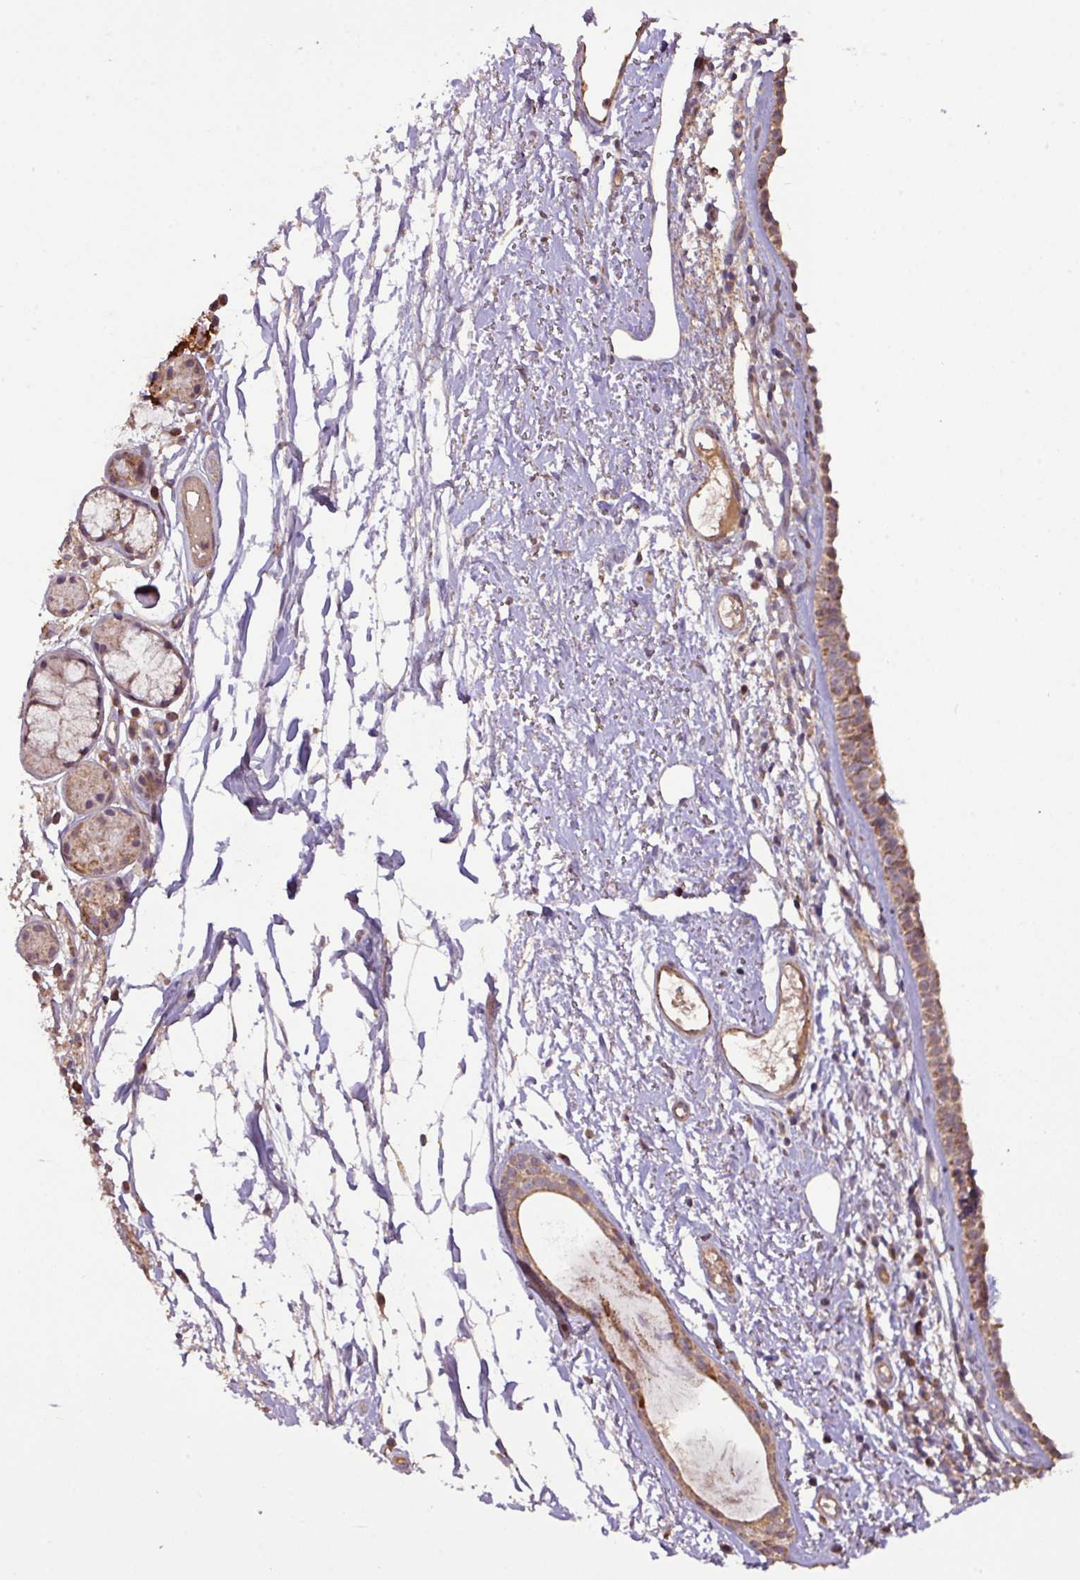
{"staining": {"intensity": "moderate", "quantity": ">75%", "location": "cytoplasmic/membranous"}, "tissue": "nasopharynx", "cell_type": "Respiratory epithelial cells", "image_type": "normal", "snomed": [{"axis": "morphology", "description": "Normal tissue, NOS"}, {"axis": "topography", "description": "Cartilage tissue"}, {"axis": "topography", "description": "Nasopharynx"}], "caption": "Nasopharynx was stained to show a protein in brown. There is medium levels of moderate cytoplasmic/membranous expression in about >75% of respiratory epithelial cells. (Brightfield microscopy of DAB IHC at high magnification).", "gene": "YPEL1", "patient": {"sex": "male", "age": 56}}